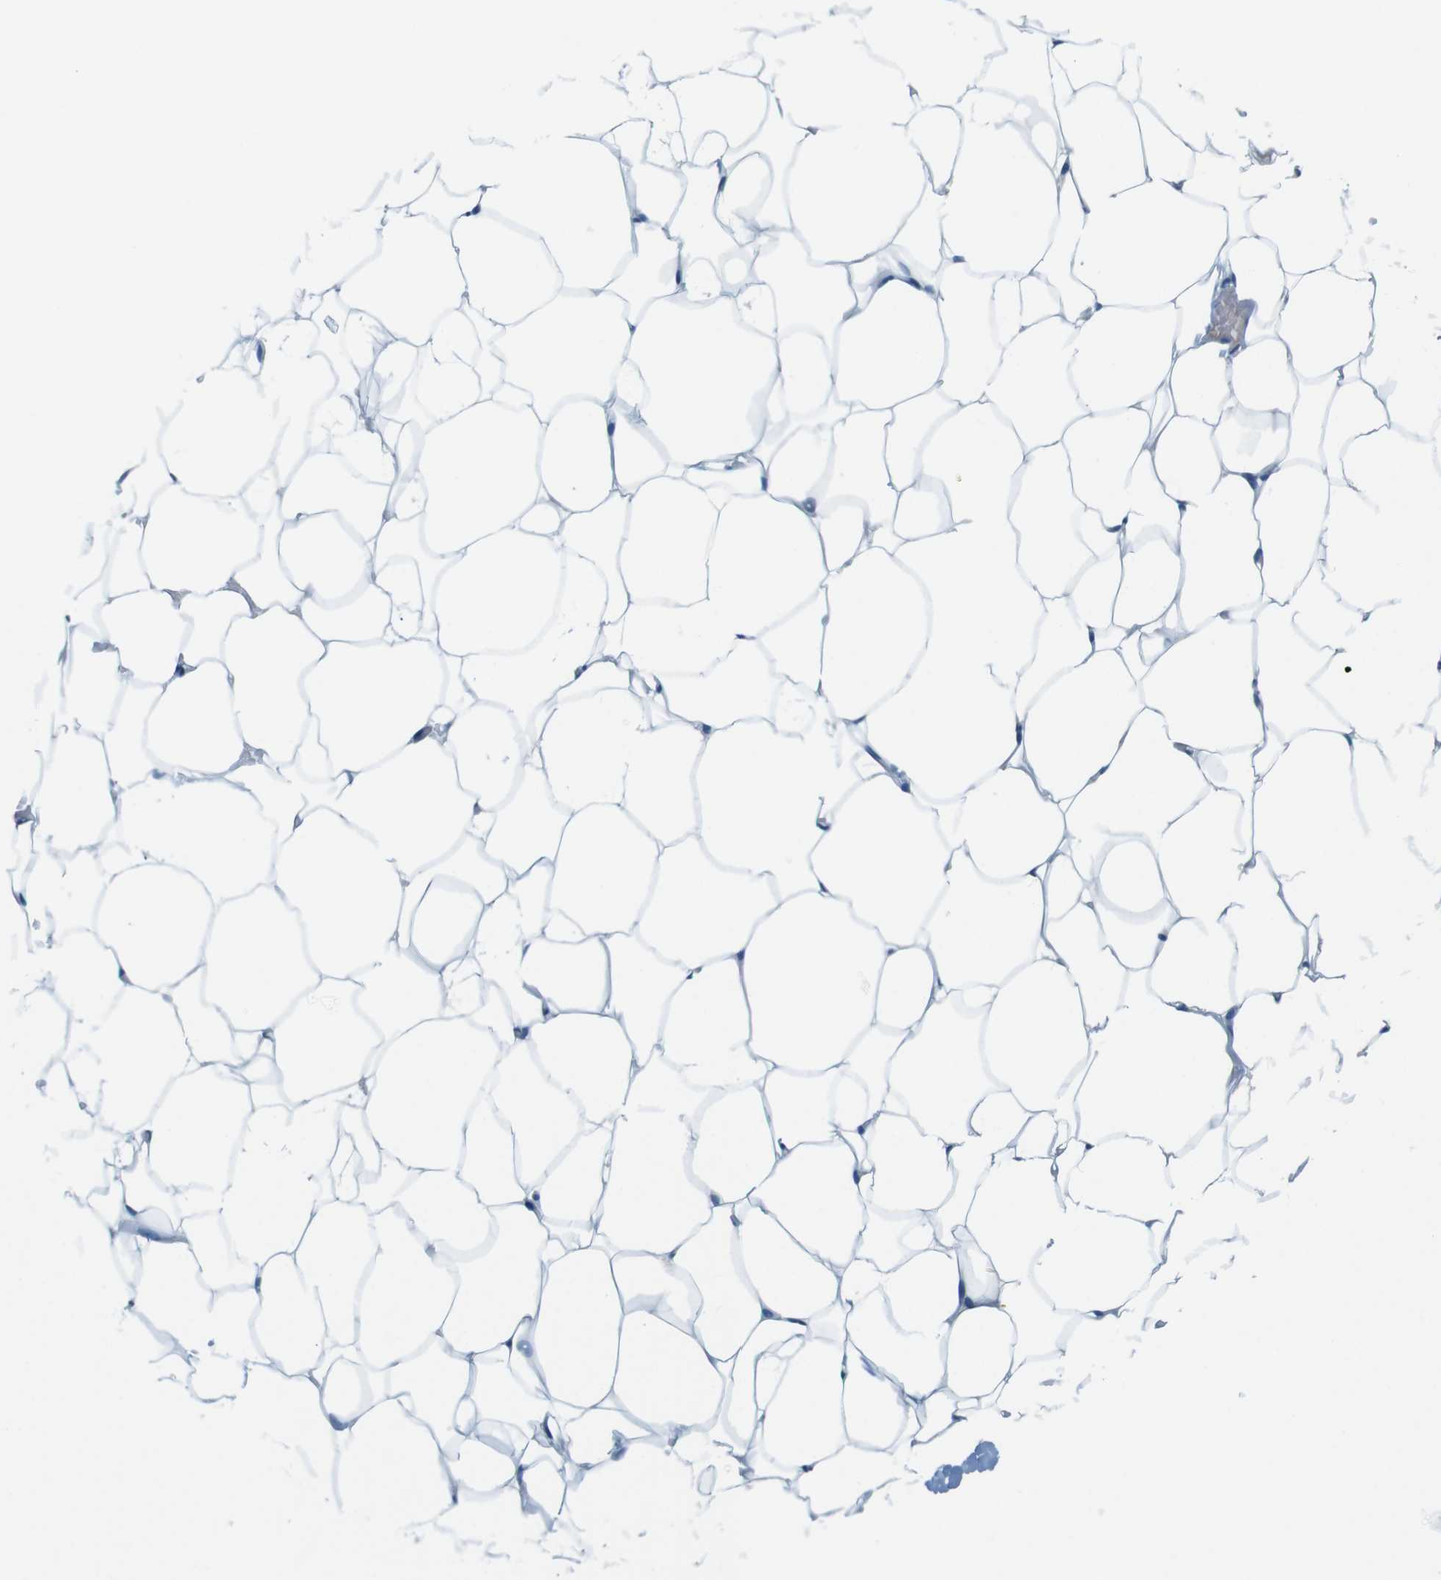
{"staining": {"intensity": "negative", "quantity": "none", "location": "none"}, "tissue": "adipose tissue", "cell_type": "Adipocytes", "image_type": "normal", "snomed": [{"axis": "morphology", "description": "Normal tissue, NOS"}, {"axis": "topography", "description": "Breast"}, {"axis": "topography", "description": "Adipose tissue"}], "caption": "The histopathology image displays no significant positivity in adipocytes of adipose tissue. (DAB immunohistochemistry, high magnification).", "gene": "SLC35A3", "patient": {"sex": "female", "age": 25}}